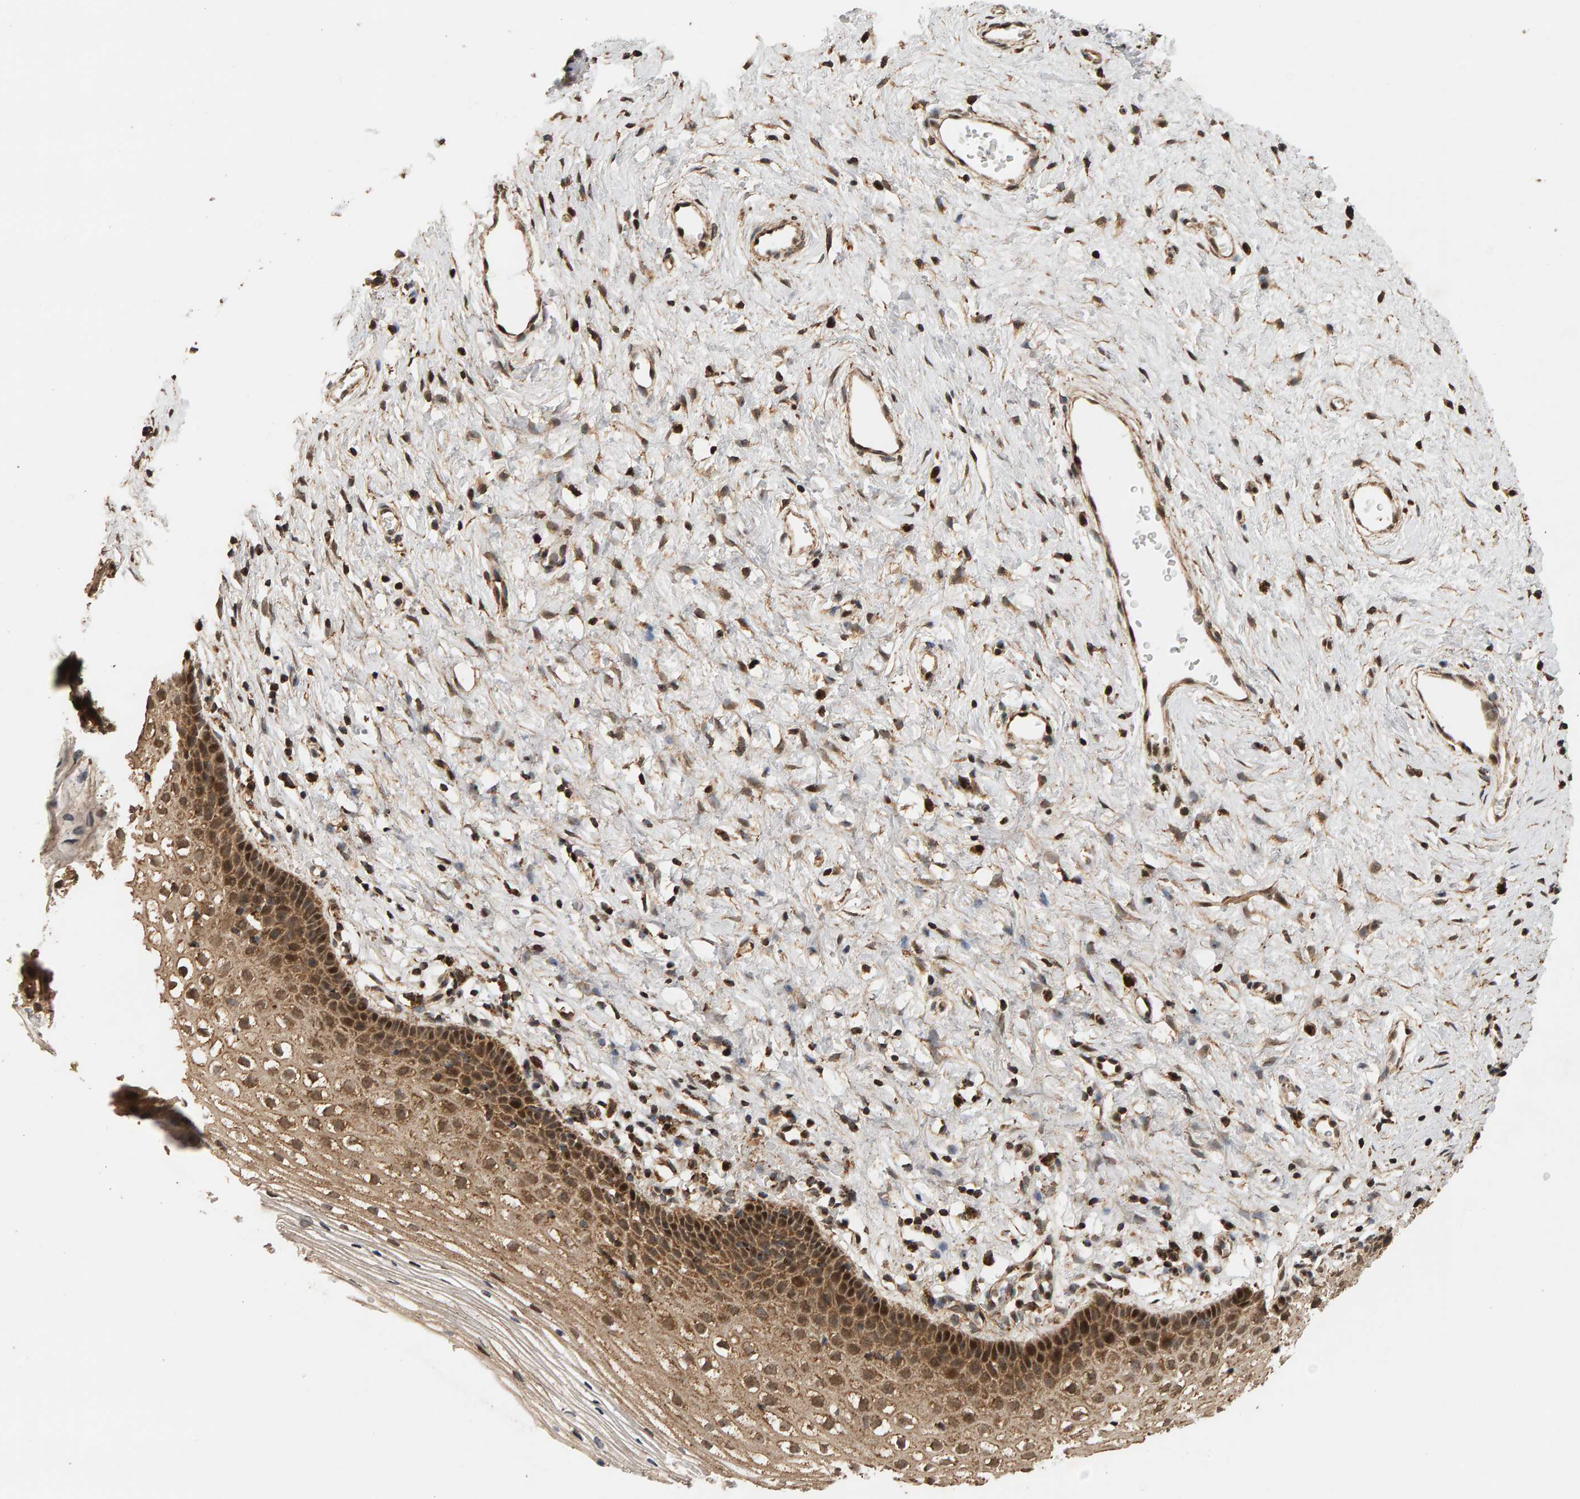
{"staining": {"intensity": "strong", "quantity": ">75%", "location": "cytoplasmic/membranous,nuclear"}, "tissue": "cervix", "cell_type": "Glandular cells", "image_type": "normal", "snomed": [{"axis": "morphology", "description": "Normal tissue, NOS"}, {"axis": "topography", "description": "Cervix"}], "caption": "There is high levels of strong cytoplasmic/membranous,nuclear expression in glandular cells of unremarkable cervix, as demonstrated by immunohistochemical staining (brown color).", "gene": "GSTK1", "patient": {"sex": "female", "age": 27}}